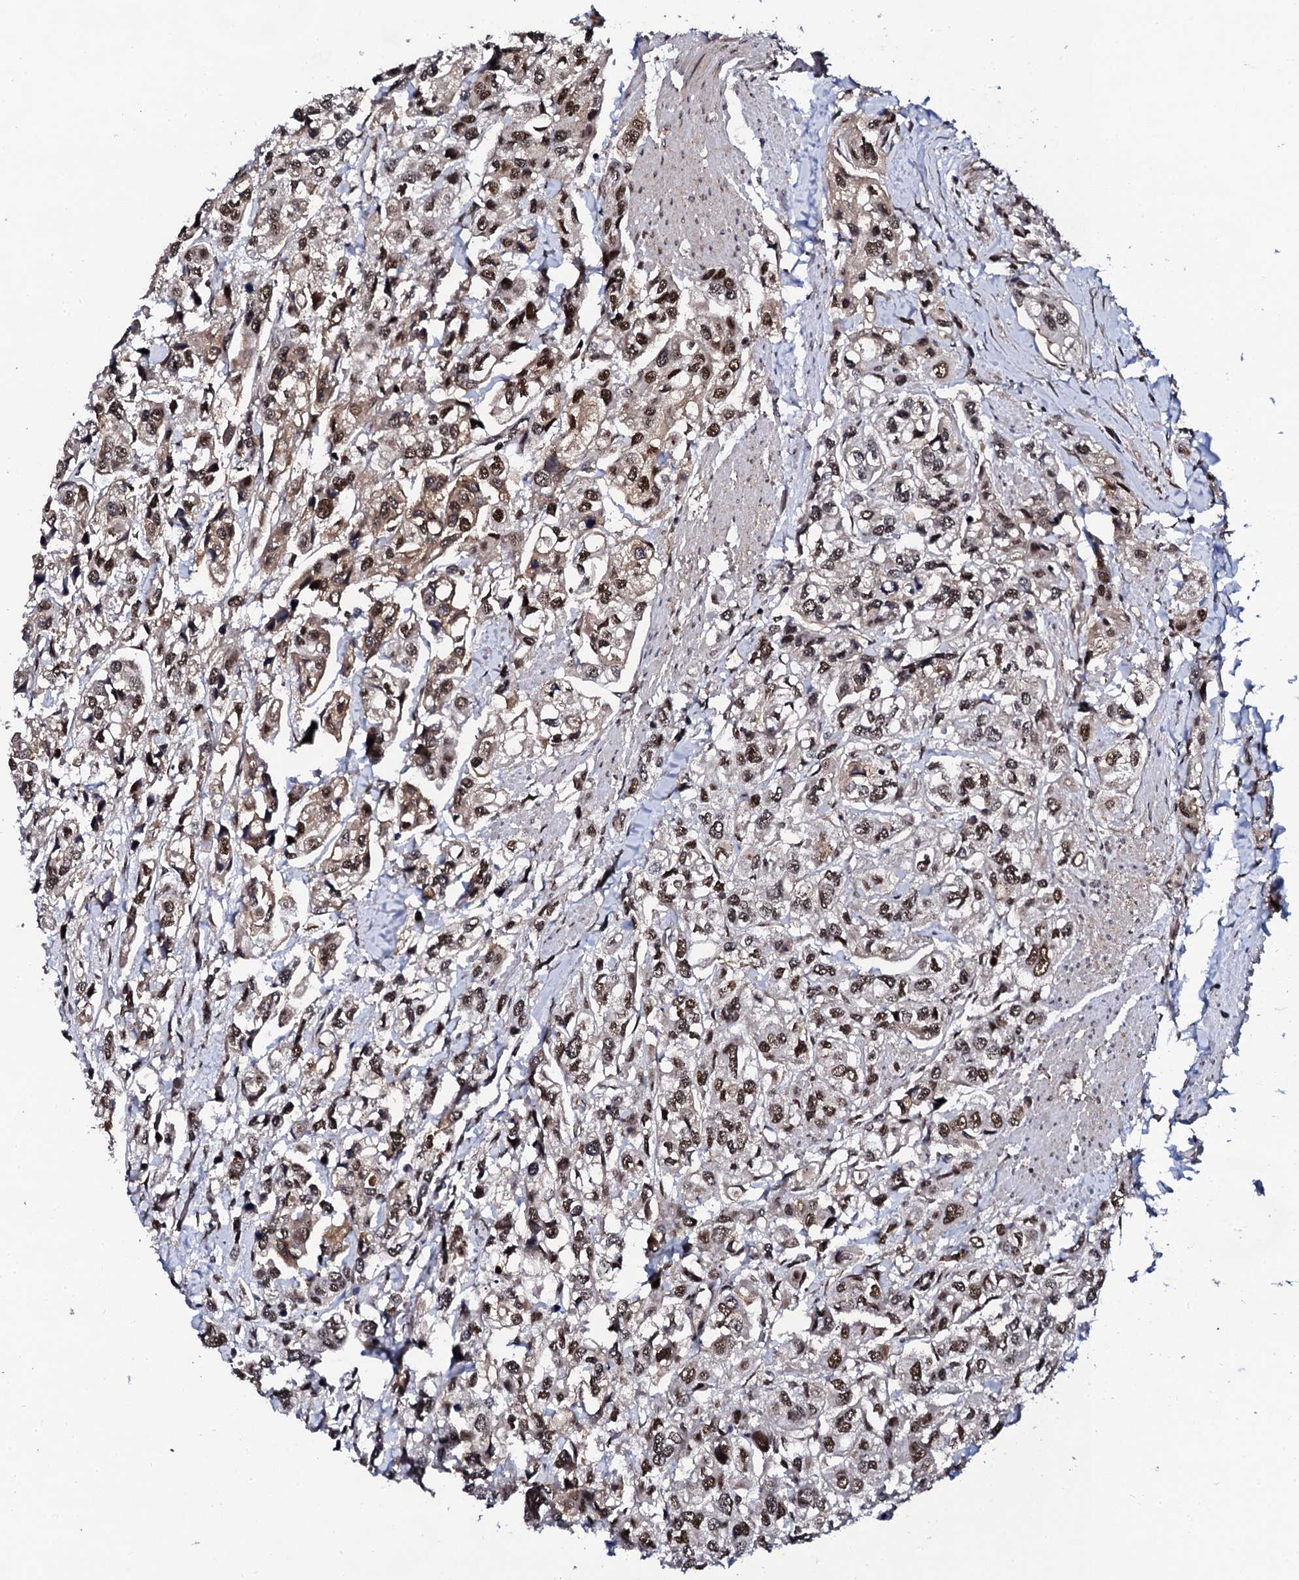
{"staining": {"intensity": "strong", "quantity": "25%-75%", "location": "cytoplasmic/membranous,nuclear"}, "tissue": "urothelial cancer", "cell_type": "Tumor cells", "image_type": "cancer", "snomed": [{"axis": "morphology", "description": "Urothelial carcinoma, High grade"}, {"axis": "topography", "description": "Urinary bladder"}], "caption": "Urothelial cancer stained with a protein marker displays strong staining in tumor cells.", "gene": "CSTF3", "patient": {"sex": "male", "age": 67}}